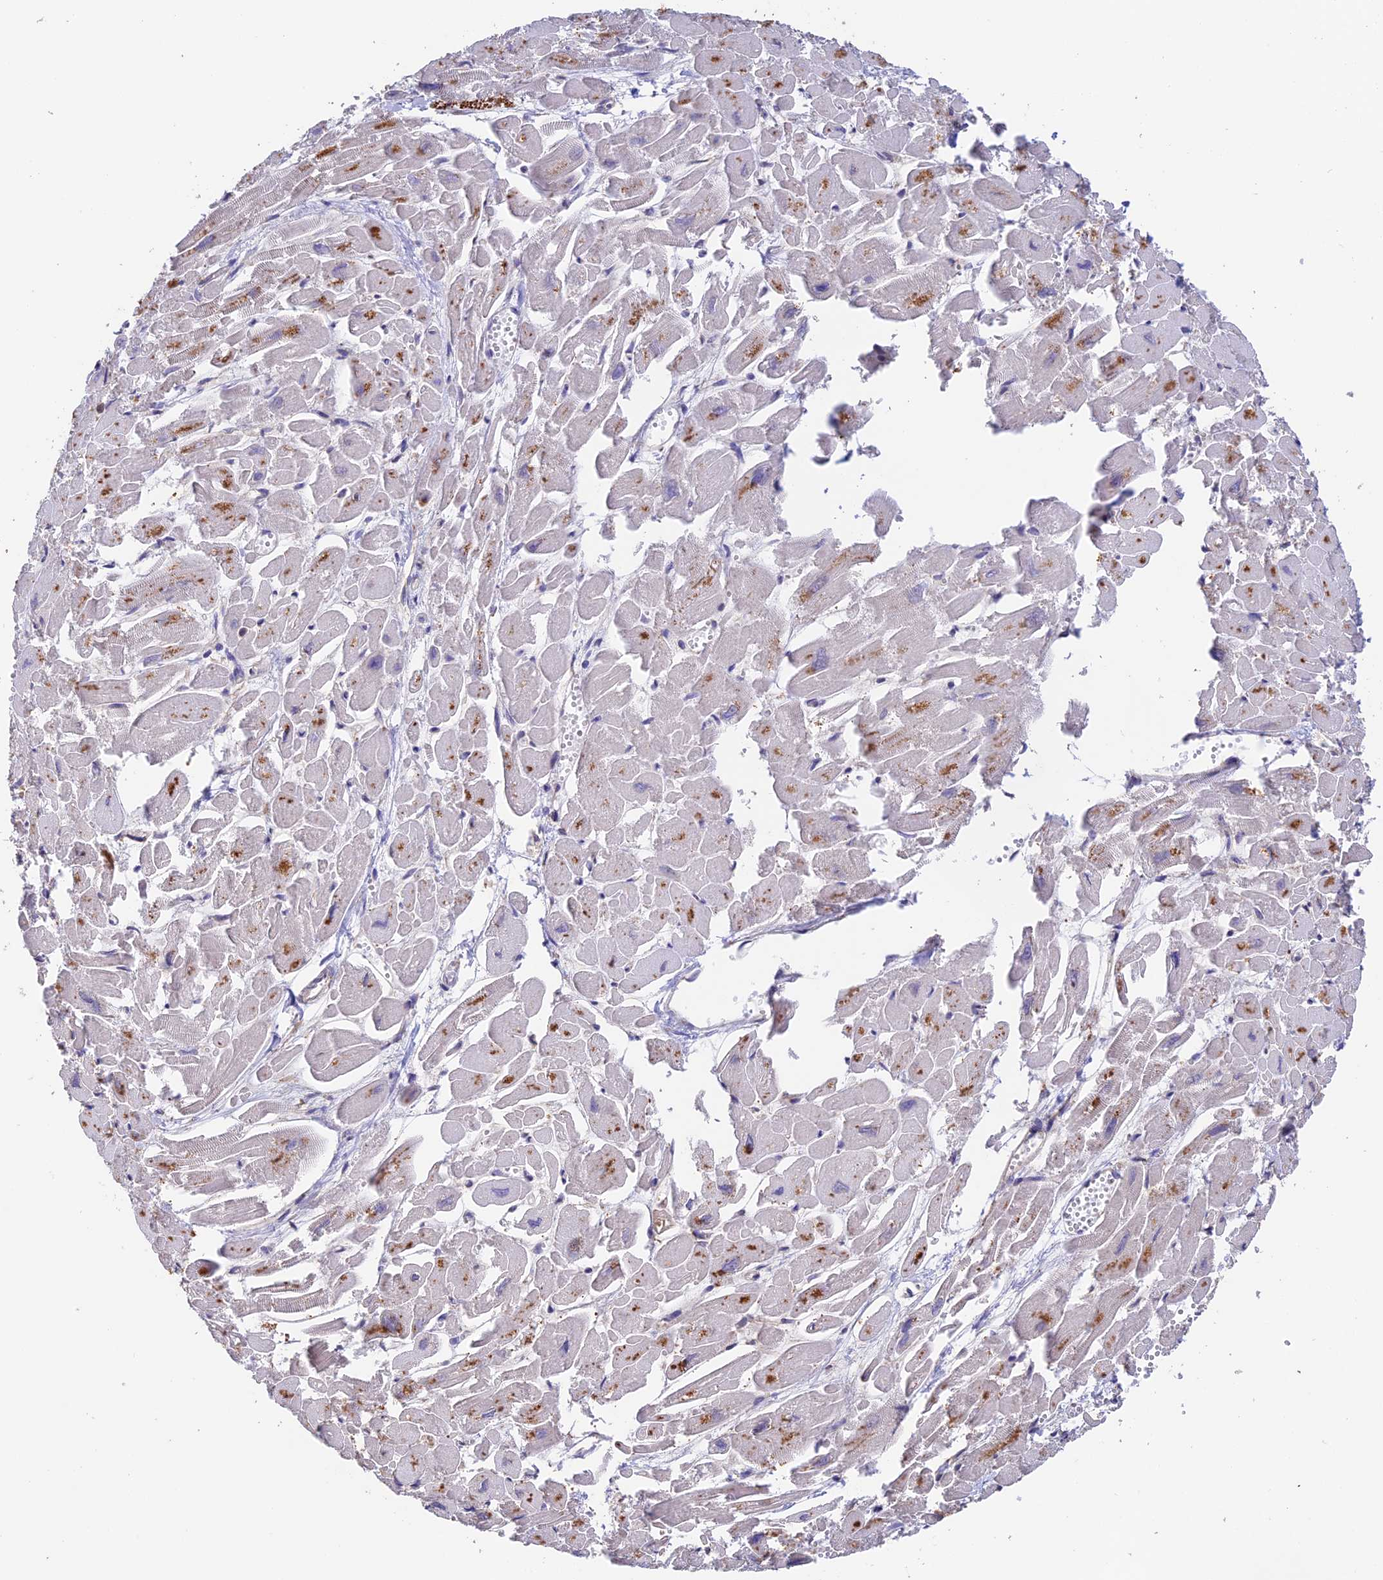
{"staining": {"intensity": "moderate", "quantity": "25%-75%", "location": "cytoplasmic/membranous"}, "tissue": "heart muscle", "cell_type": "Cardiomyocytes", "image_type": "normal", "snomed": [{"axis": "morphology", "description": "Normal tissue, NOS"}, {"axis": "topography", "description": "Heart"}], "caption": "Benign heart muscle reveals moderate cytoplasmic/membranous positivity in approximately 25%-75% of cardiomyocytes.", "gene": "EMC3", "patient": {"sex": "male", "age": 54}}